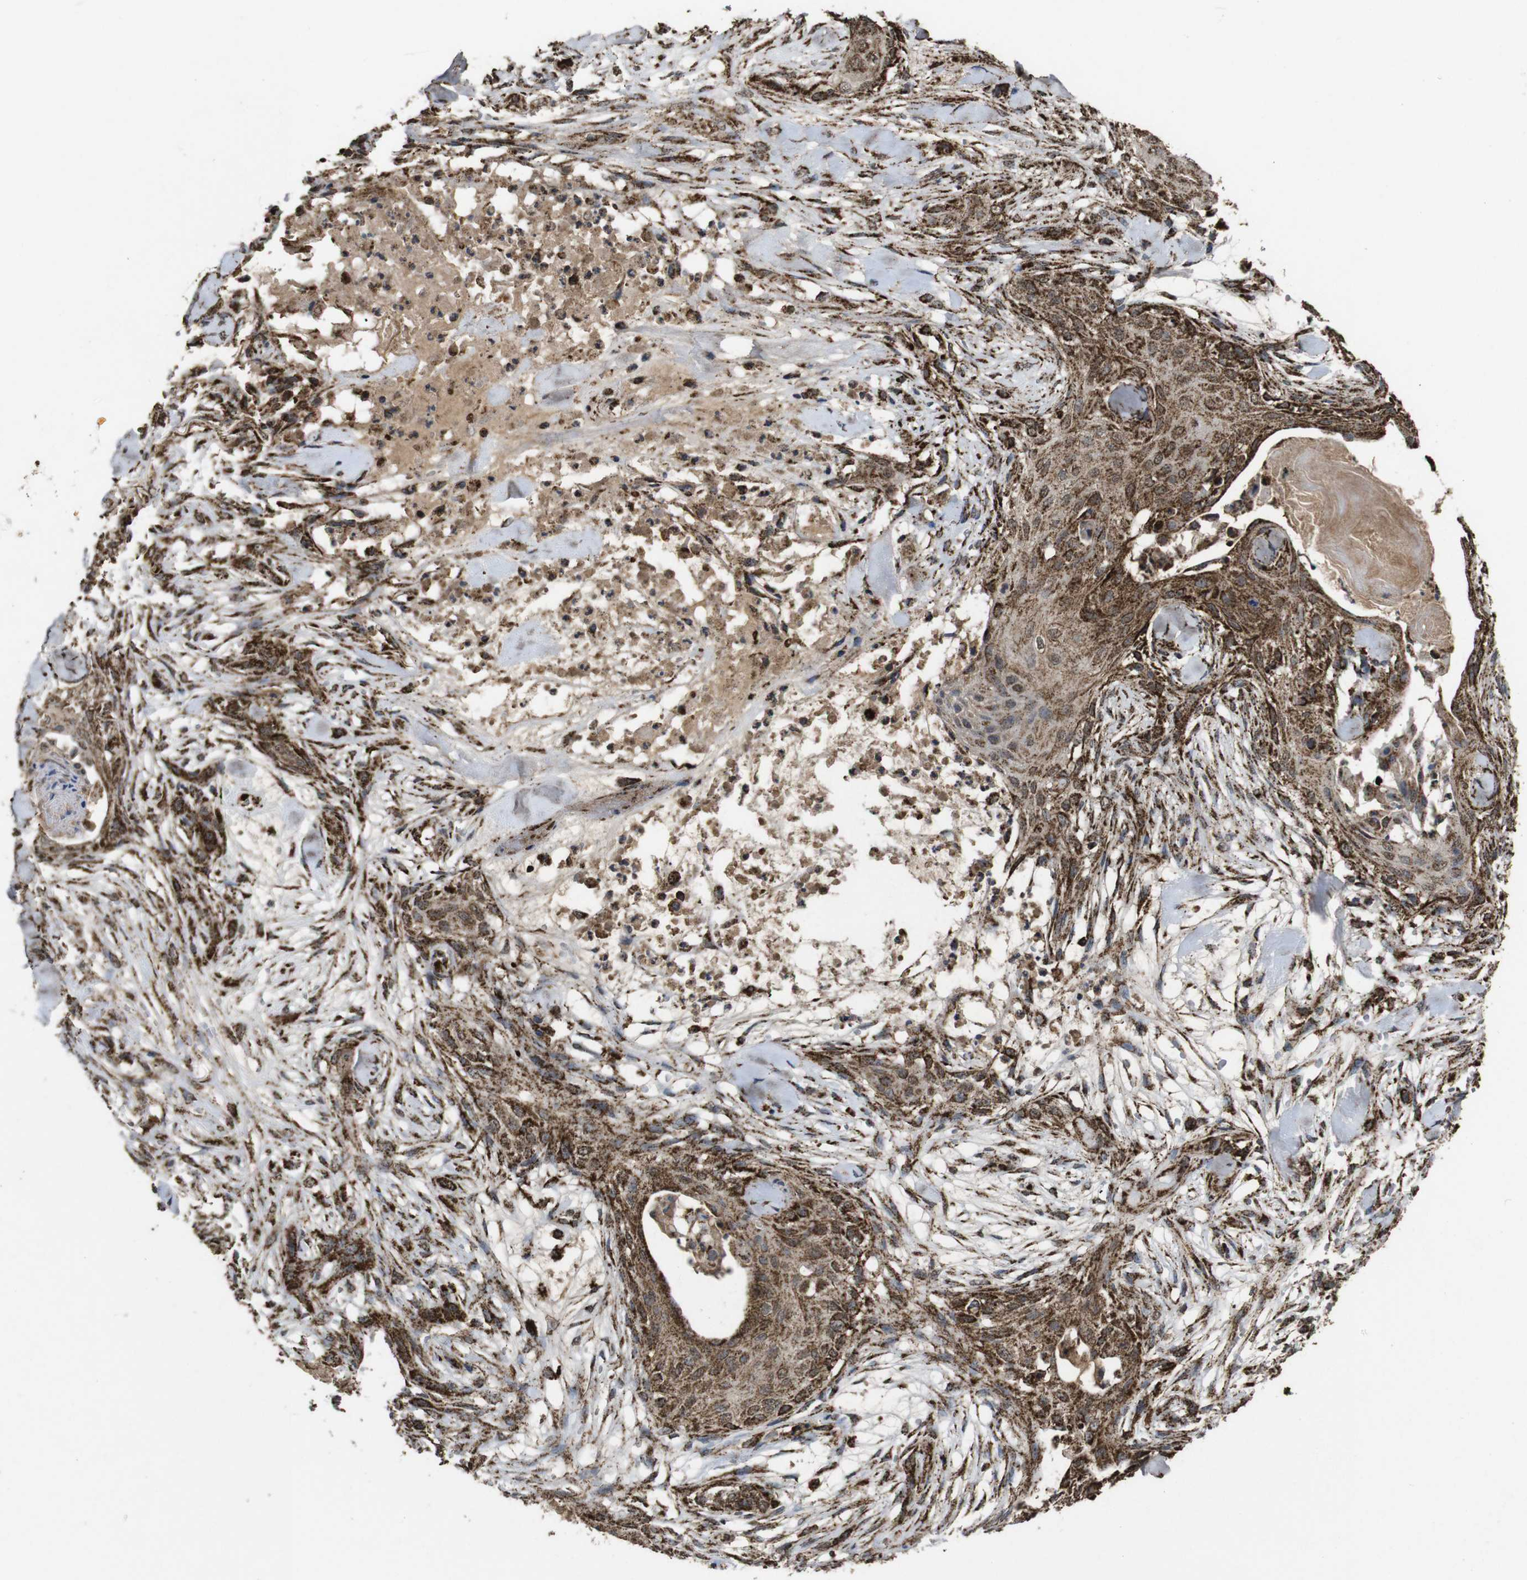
{"staining": {"intensity": "strong", "quantity": ">75%", "location": "cytoplasmic/membranous"}, "tissue": "skin cancer", "cell_type": "Tumor cells", "image_type": "cancer", "snomed": [{"axis": "morphology", "description": "Squamous cell carcinoma, NOS"}, {"axis": "topography", "description": "Skin"}], "caption": "Immunohistochemistry (IHC) (DAB (3,3'-diaminobenzidine)) staining of squamous cell carcinoma (skin) reveals strong cytoplasmic/membranous protein staining in approximately >75% of tumor cells. (Brightfield microscopy of DAB IHC at high magnification).", "gene": "ATP5F1A", "patient": {"sex": "female", "age": 59}}